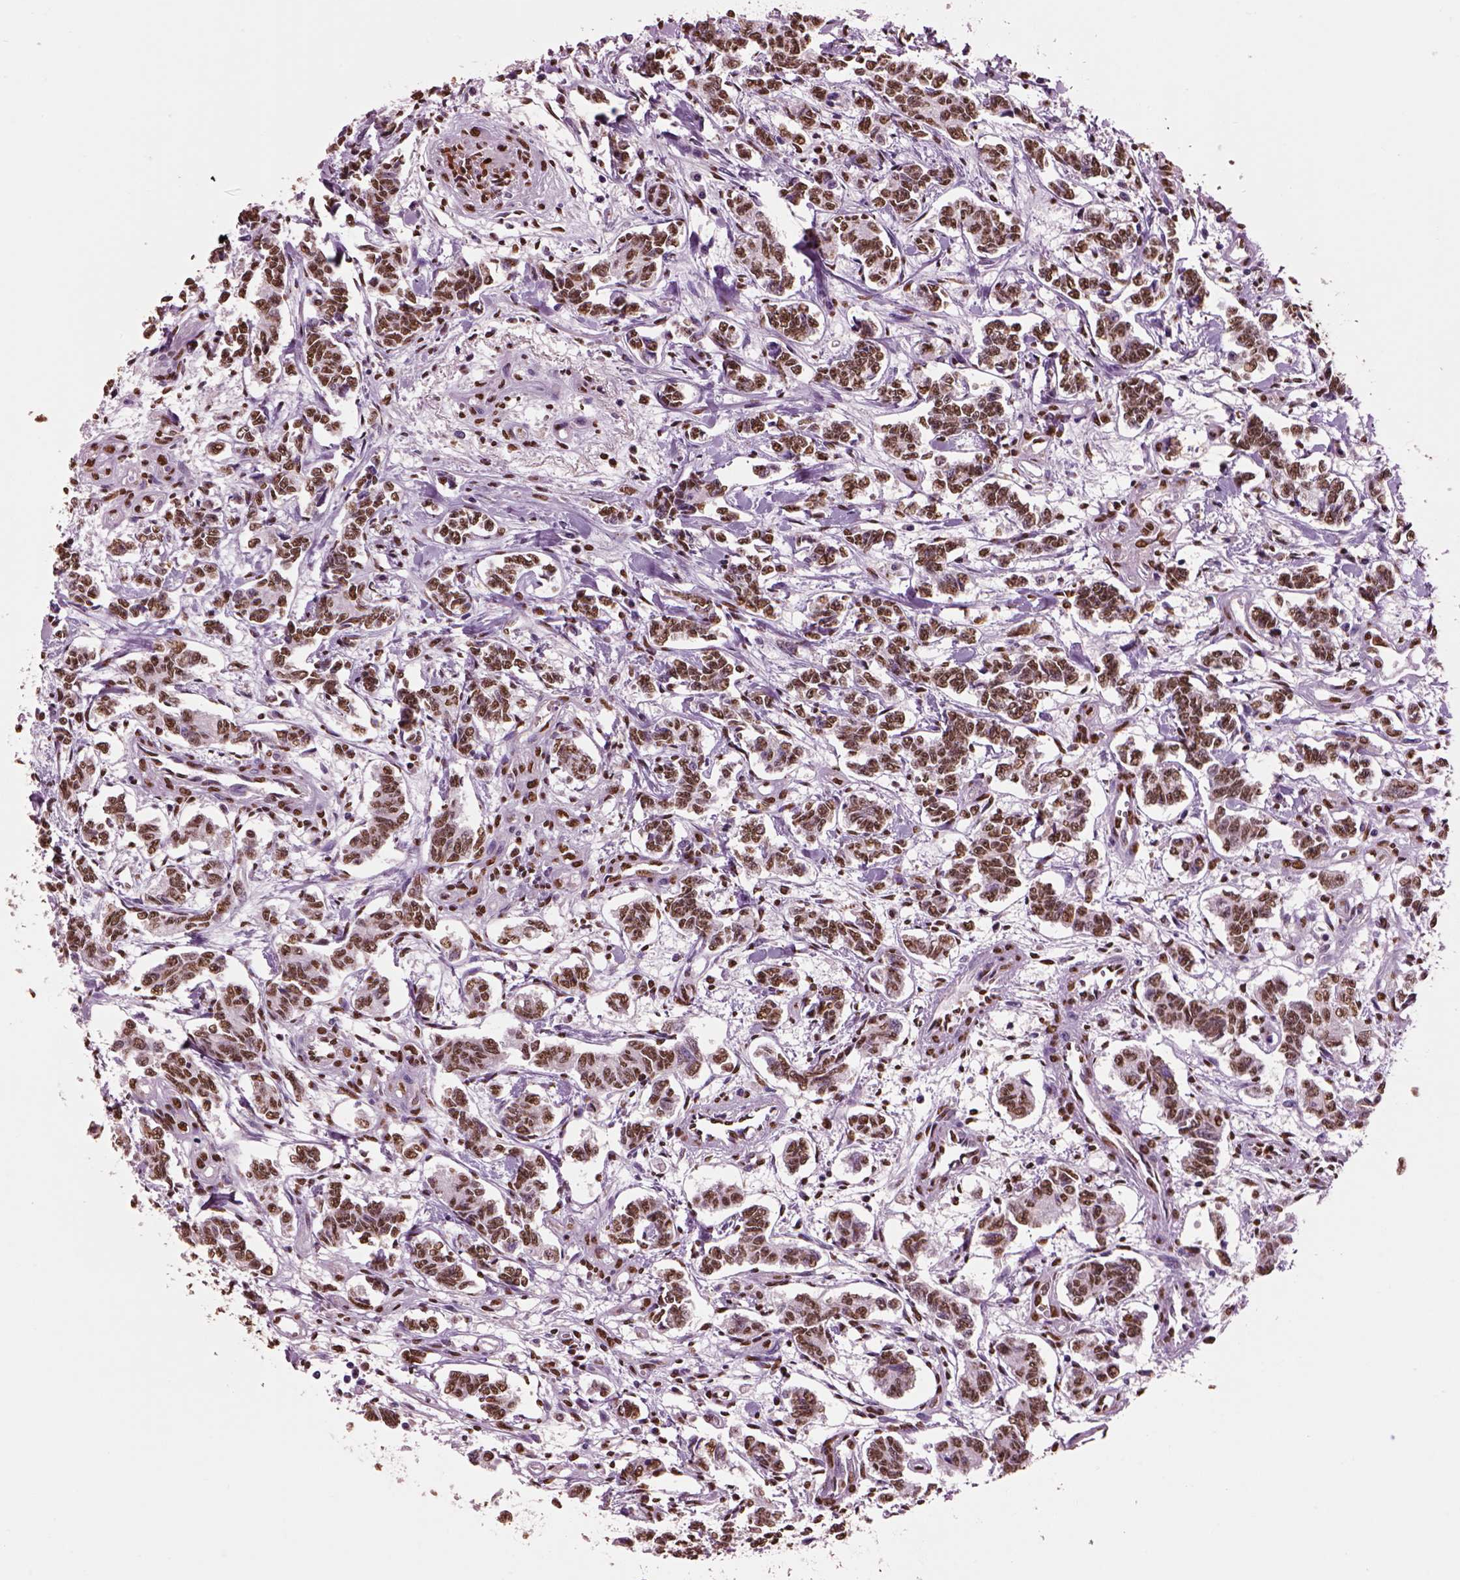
{"staining": {"intensity": "moderate", "quantity": ">75%", "location": "nuclear"}, "tissue": "carcinoid", "cell_type": "Tumor cells", "image_type": "cancer", "snomed": [{"axis": "morphology", "description": "Carcinoid, malignant, NOS"}, {"axis": "topography", "description": "Kidney"}], "caption": "Protein staining of carcinoid (malignant) tissue shows moderate nuclear expression in approximately >75% of tumor cells.", "gene": "DDX3X", "patient": {"sex": "female", "age": 41}}